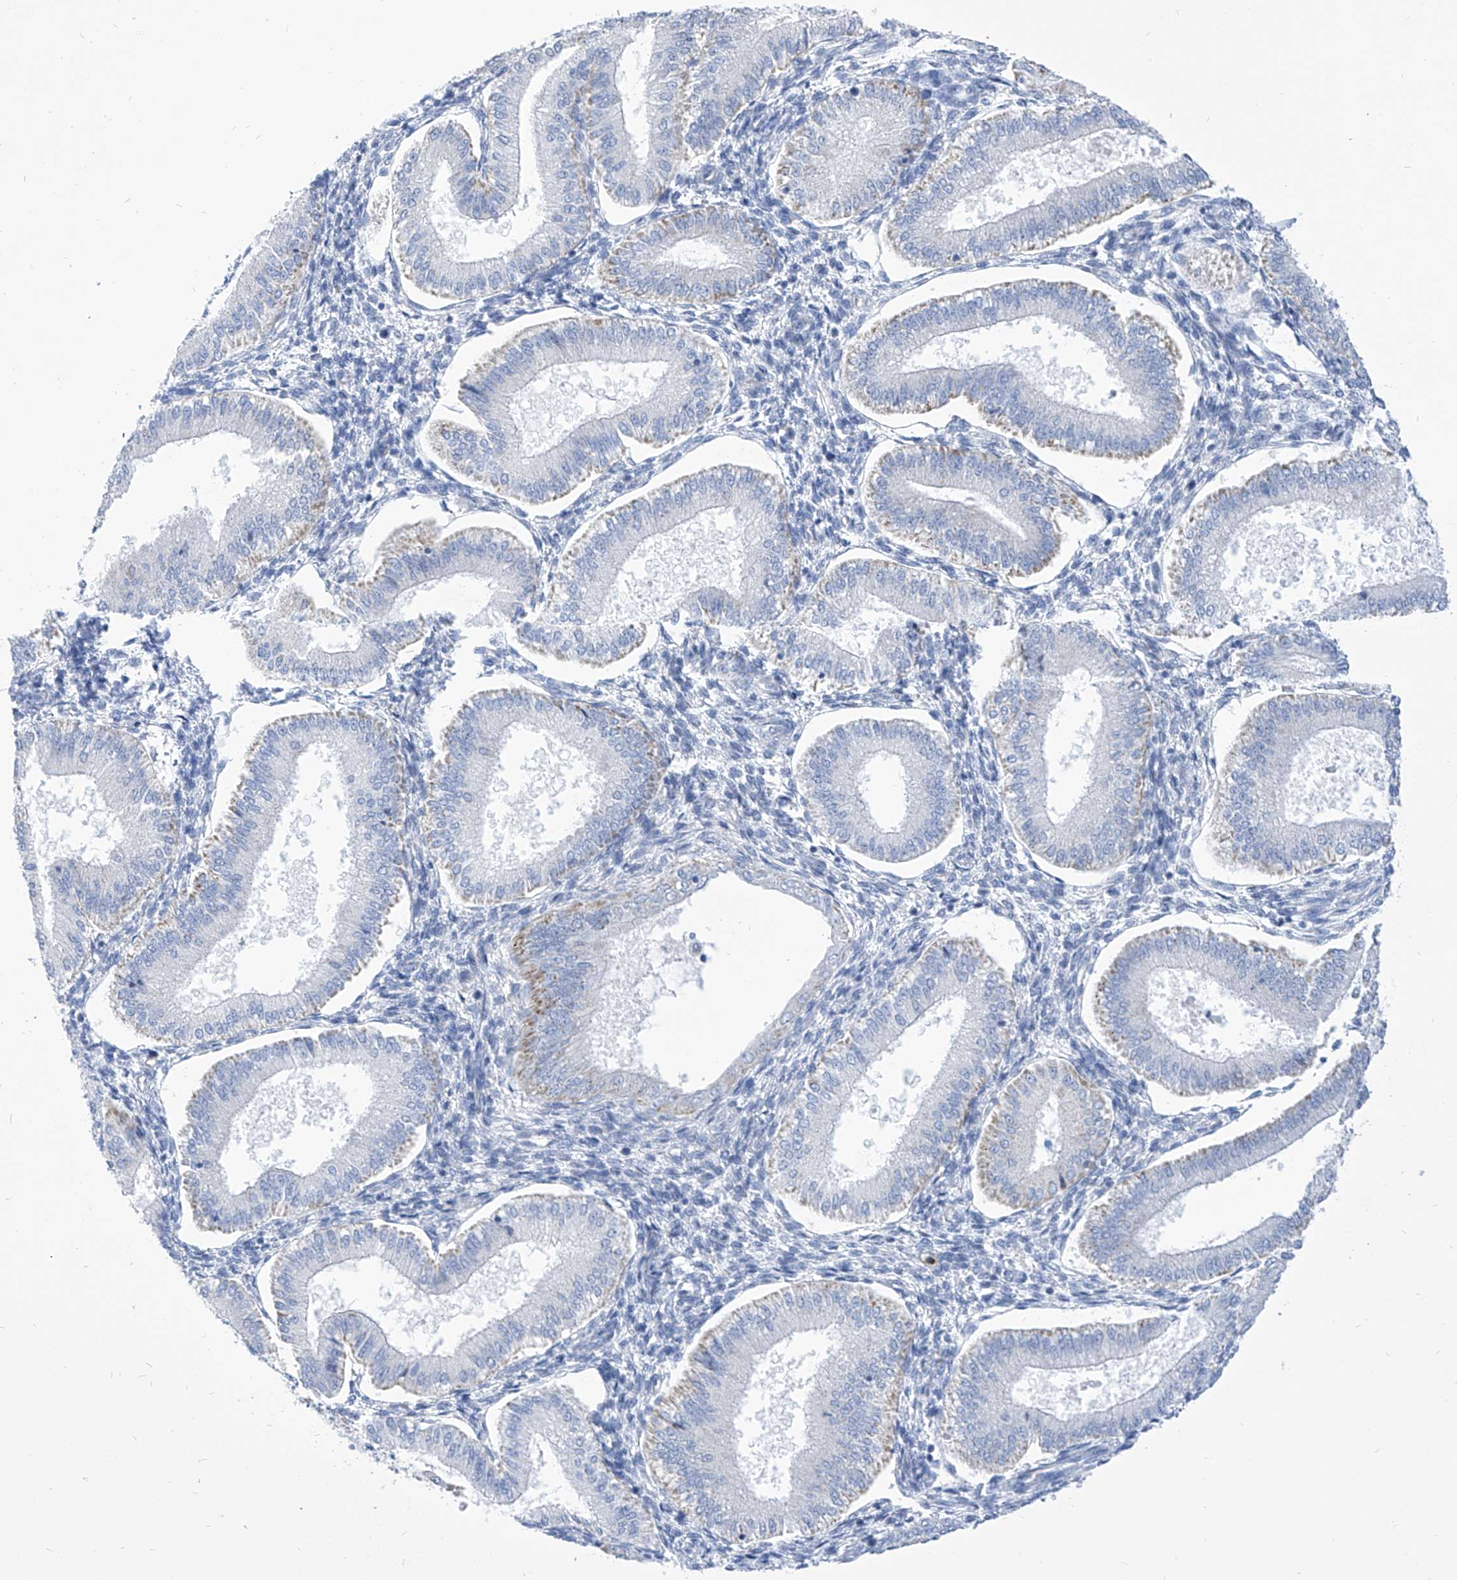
{"staining": {"intensity": "negative", "quantity": "none", "location": "none"}, "tissue": "endometrium", "cell_type": "Cells in endometrial stroma", "image_type": "normal", "snomed": [{"axis": "morphology", "description": "Normal tissue, NOS"}, {"axis": "topography", "description": "Endometrium"}], "caption": "This is an IHC micrograph of unremarkable human endometrium. There is no positivity in cells in endometrial stroma.", "gene": "COQ3", "patient": {"sex": "female", "age": 39}}